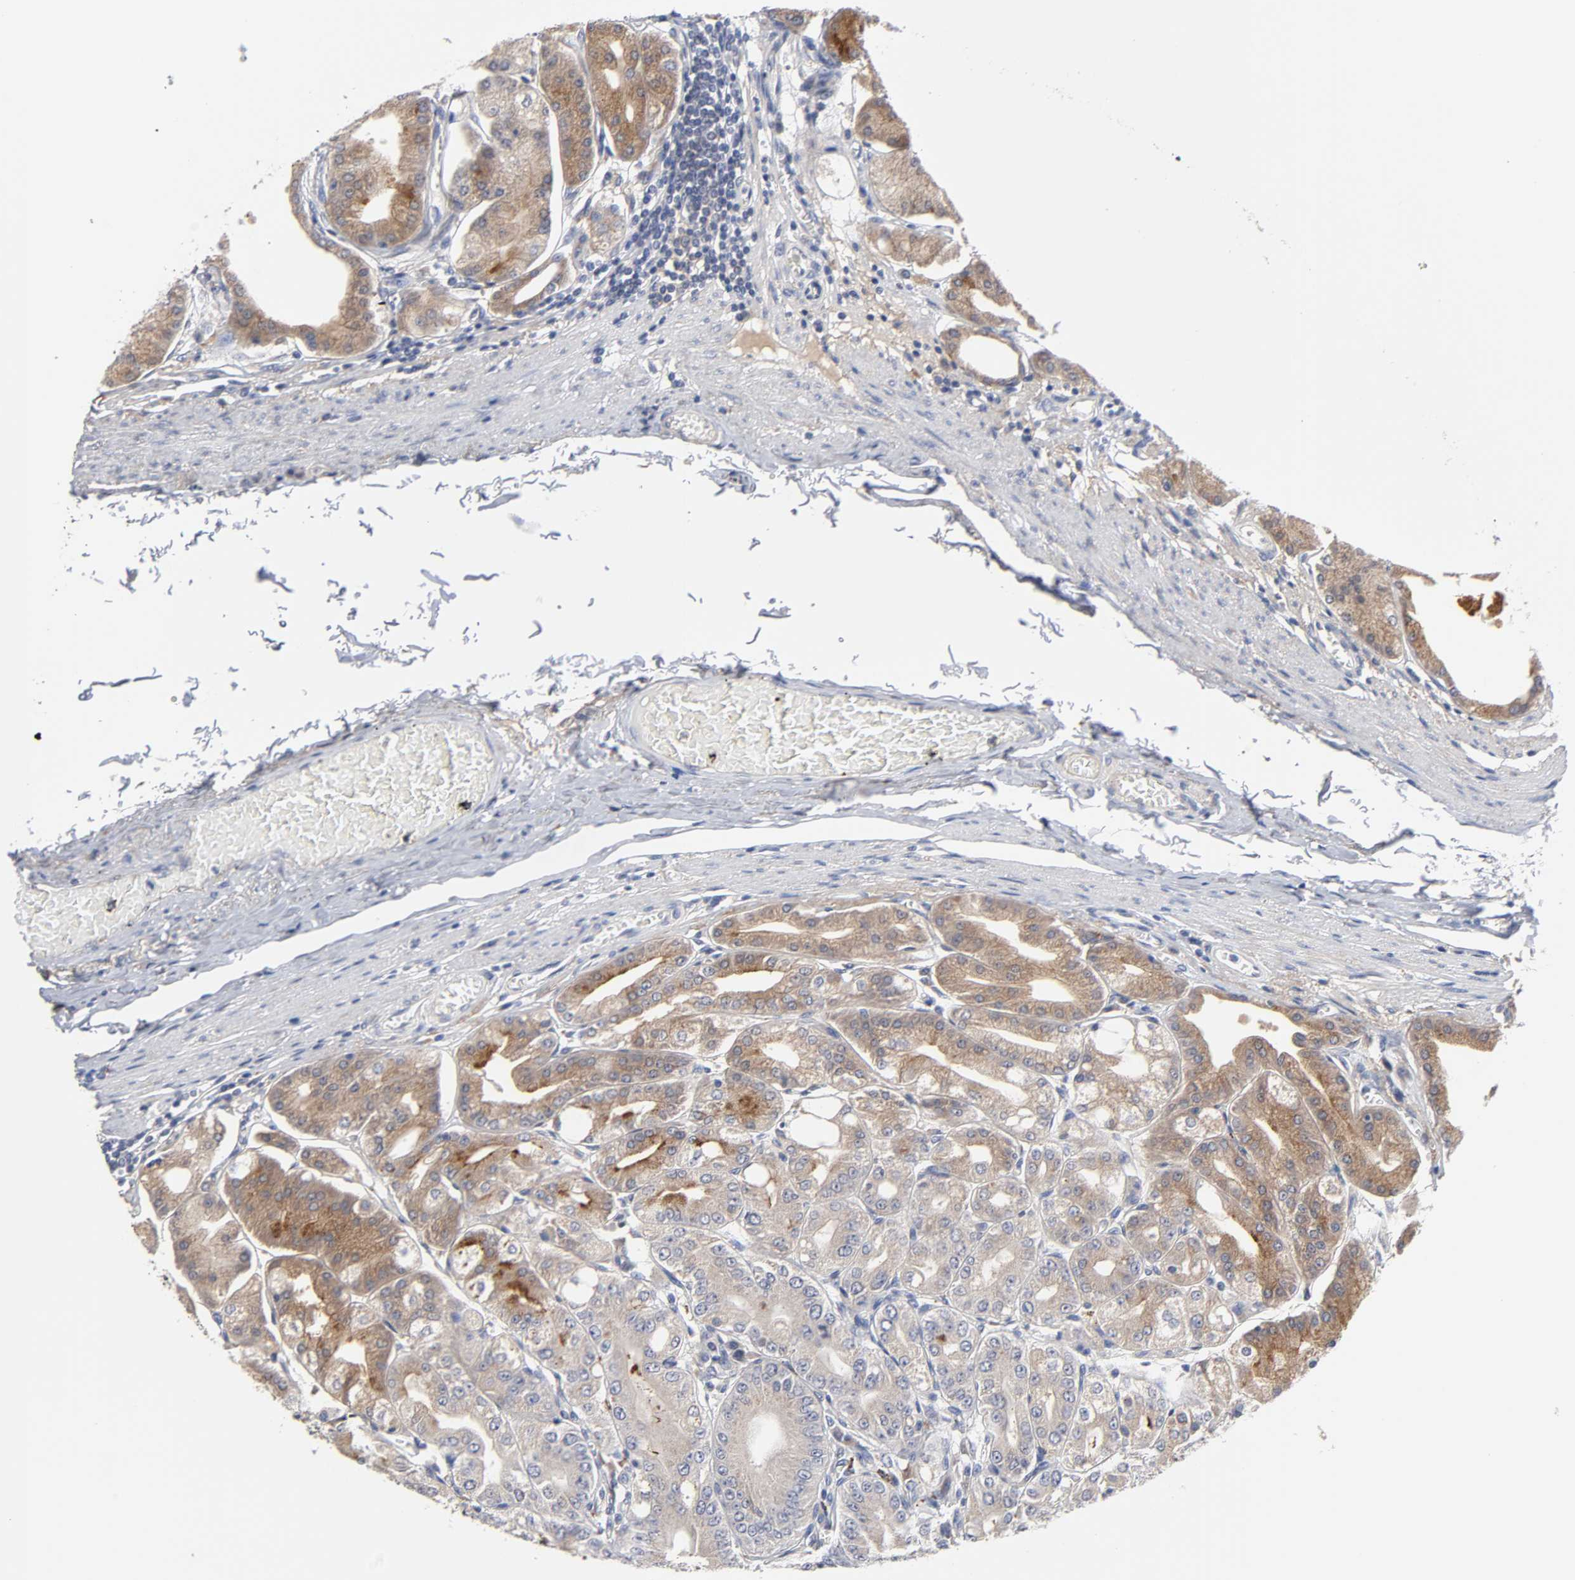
{"staining": {"intensity": "moderate", "quantity": "25%-75%", "location": "cytoplasmic/membranous"}, "tissue": "stomach", "cell_type": "Glandular cells", "image_type": "normal", "snomed": [{"axis": "morphology", "description": "Normal tissue, NOS"}, {"axis": "topography", "description": "Stomach, lower"}], "caption": "An immunohistochemistry (IHC) photomicrograph of benign tissue is shown. Protein staining in brown highlights moderate cytoplasmic/membranous positivity in stomach within glandular cells. The staining was performed using DAB to visualize the protein expression in brown, while the nuclei were stained in blue with hematoxylin (Magnification: 20x).", "gene": "C17orf75", "patient": {"sex": "male", "age": 71}}